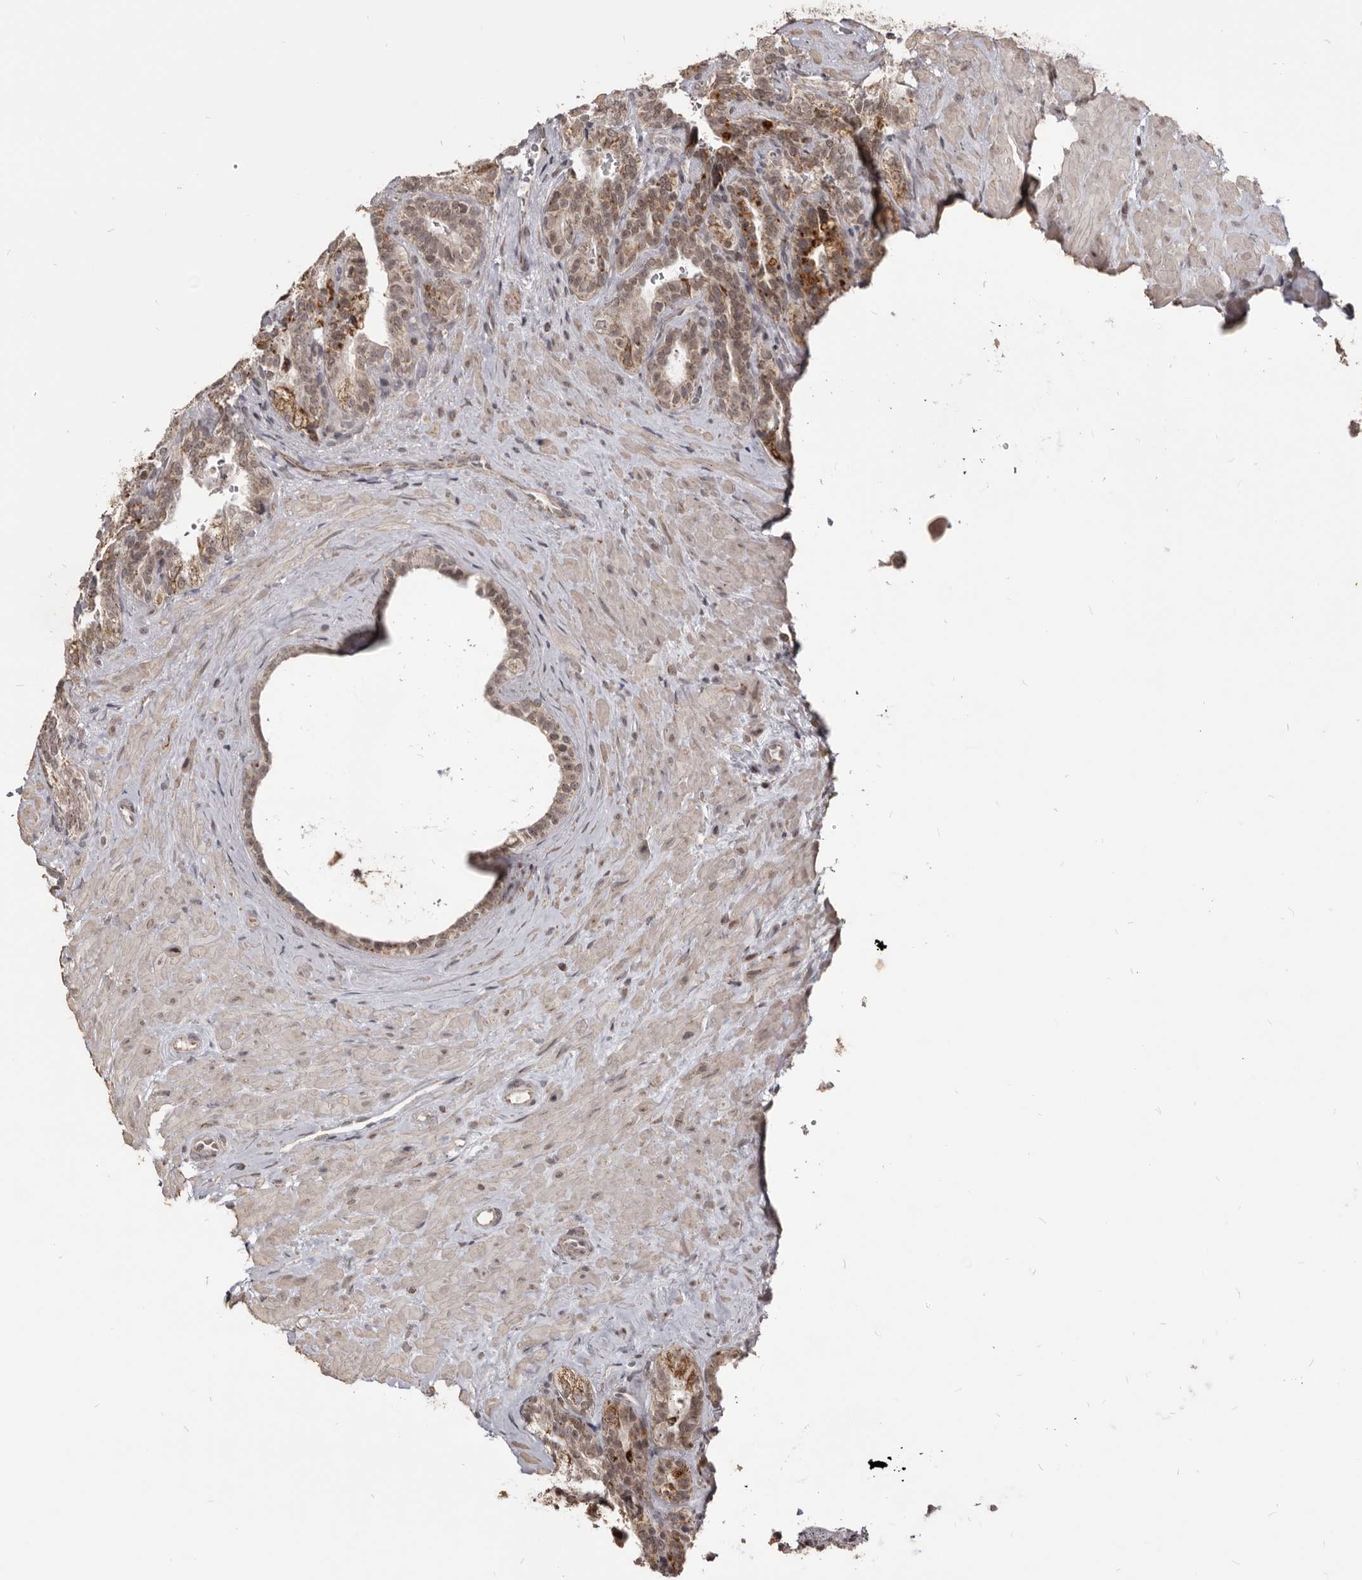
{"staining": {"intensity": "moderate", "quantity": ">75%", "location": "cytoplasmic/membranous,nuclear"}, "tissue": "seminal vesicle", "cell_type": "Glandular cells", "image_type": "normal", "snomed": [{"axis": "morphology", "description": "Normal tissue, NOS"}, {"axis": "topography", "description": "Prostate"}, {"axis": "topography", "description": "Seminal veicle"}], "caption": "IHC (DAB (3,3'-diaminobenzidine)) staining of unremarkable human seminal vesicle reveals moderate cytoplasmic/membranous,nuclear protein staining in approximately >75% of glandular cells.", "gene": "THUMPD1", "patient": {"sex": "male", "age": 67}}